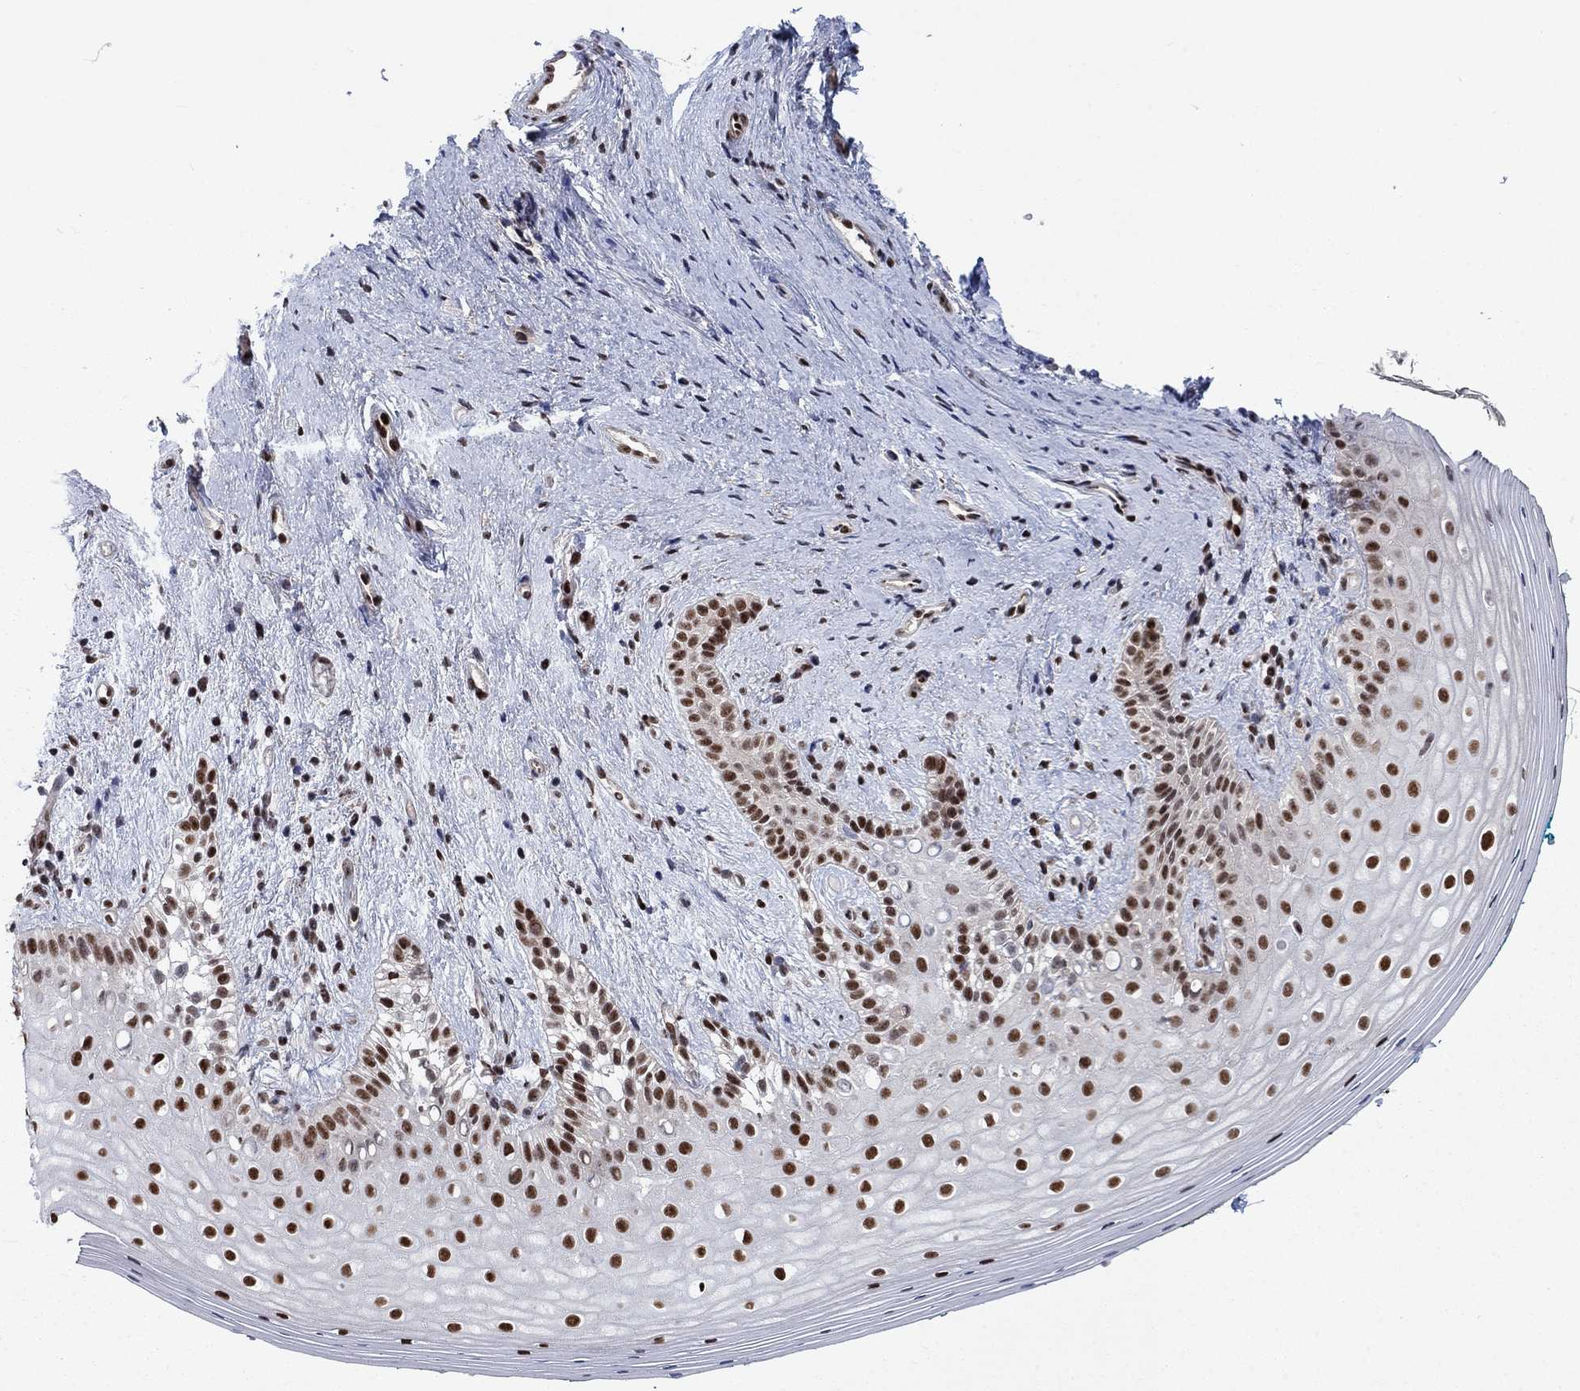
{"staining": {"intensity": "strong", "quantity": ">75%", "location": "nuclear"}, "tissue": "vagina", "cell_type": "Squamous epithelial cells", "image_type": "normal", "snomed": [{"axis": "morphology", "description": "Normal tissue, NOS"}, {"axis": "topography", "description": "Vagina"}], "caption": "Immunohistochemistry (IHC) histopathology image of benign vagina: vagina stained using immunohistochemistry demonstrates high levels of strong protein expression localized specifically in the nuclear of squamous epithelial cells, appearing as a nuclear brown color.", "gene": "RPRD1B", "patient": {"sex": "female", "age": 47}}